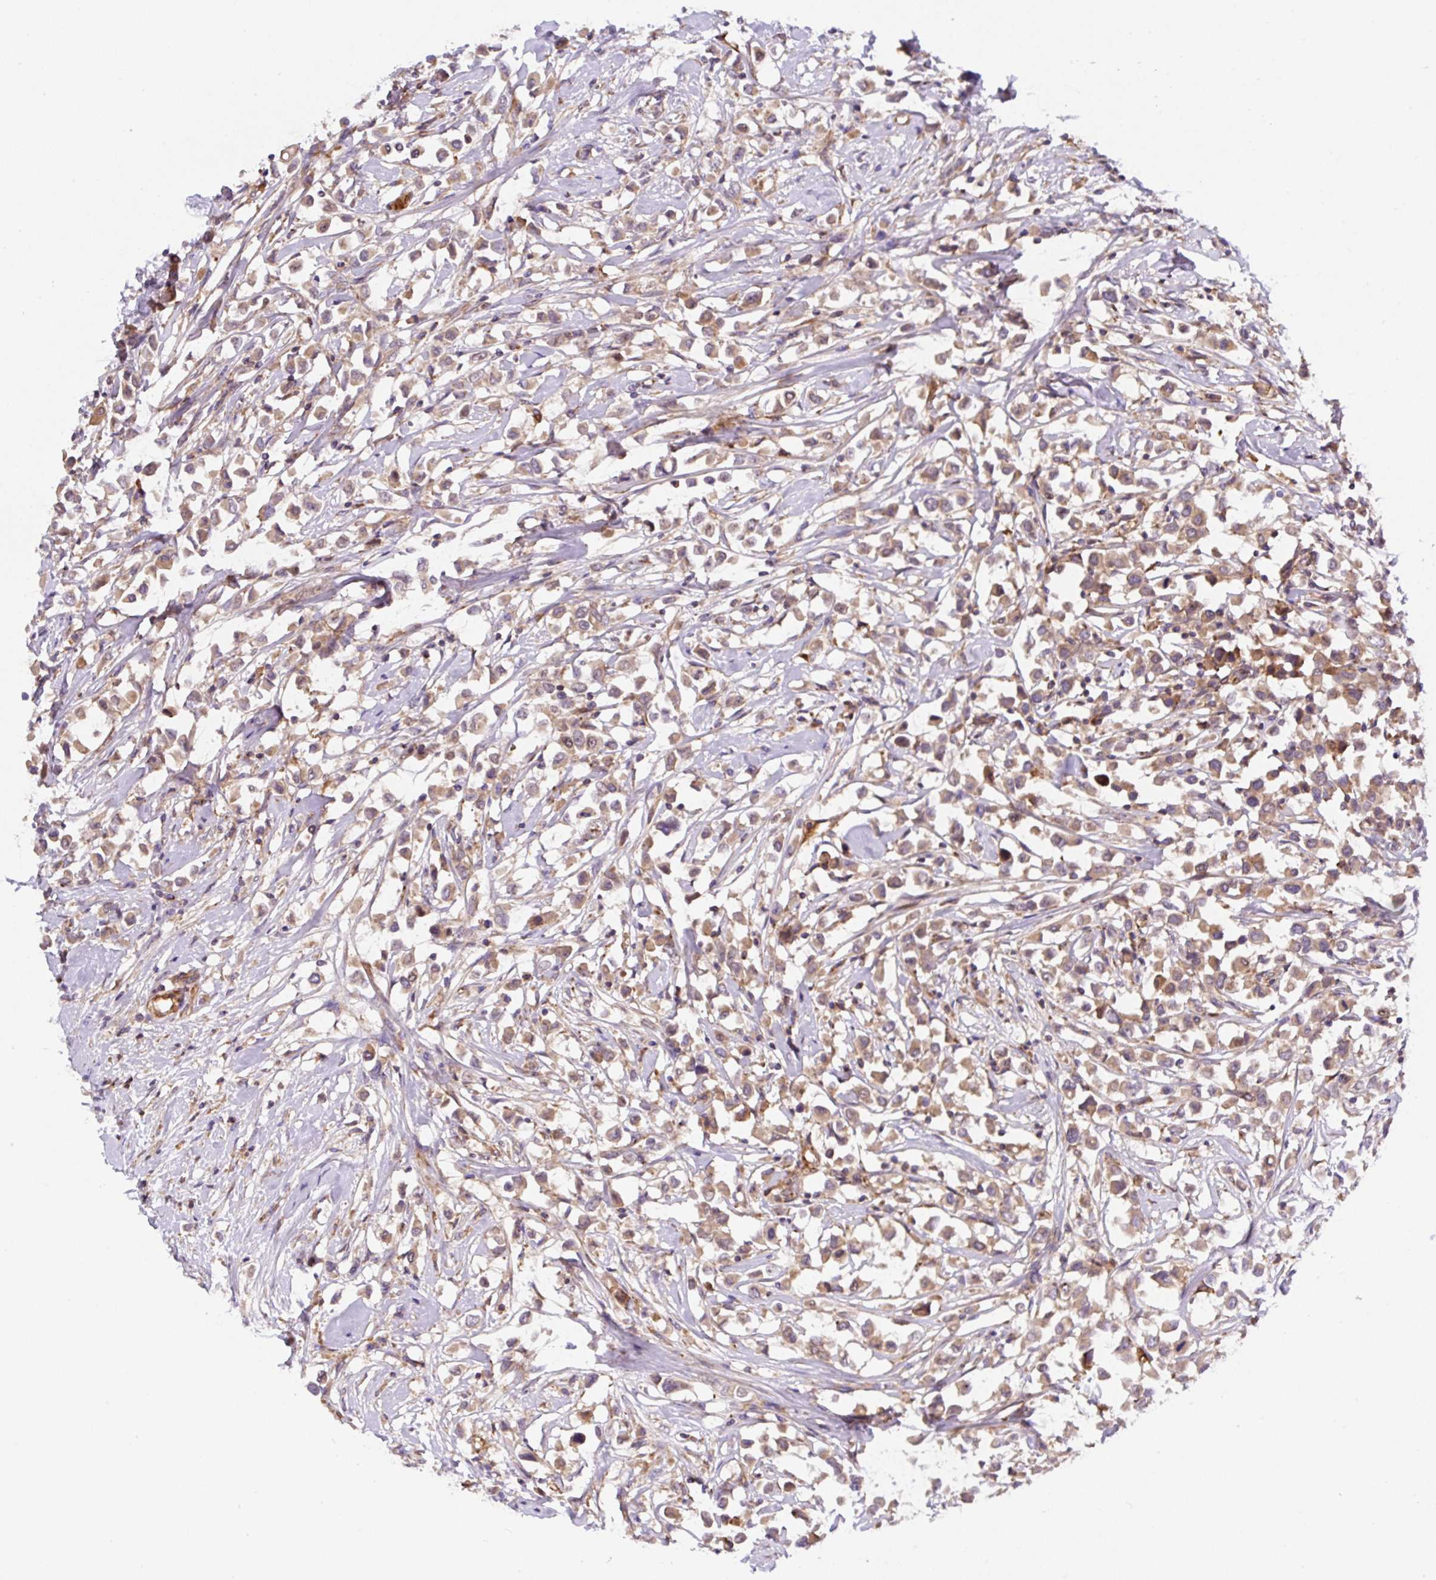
{"staining": {"intensity": "moderate", "quantity": ">75%", "location": "cytoplasmic/membranous"}, "tissue": "breast cancer", "cell_type": "Tumor cells", "image_type": "cancer", "snomed": [{"axis": "morphology", "description": "Duct carcinoma"}, {"axis": "topography", "description": "Breast"}], "caption": "Immunohistochemical staining of breast cancer demonstrates medium levels of moderate cytoplasmic/membranous protein positivity in approximately >75% of tumor cells. The staining was performed using DAB (3,3'-diaminobenzidine), with brown indicating positive protein expression. Nuclei are stained blue with hematoxylin.", "gene": "APOBEC3D", "patient": {"sex": "female", "age": 61}}